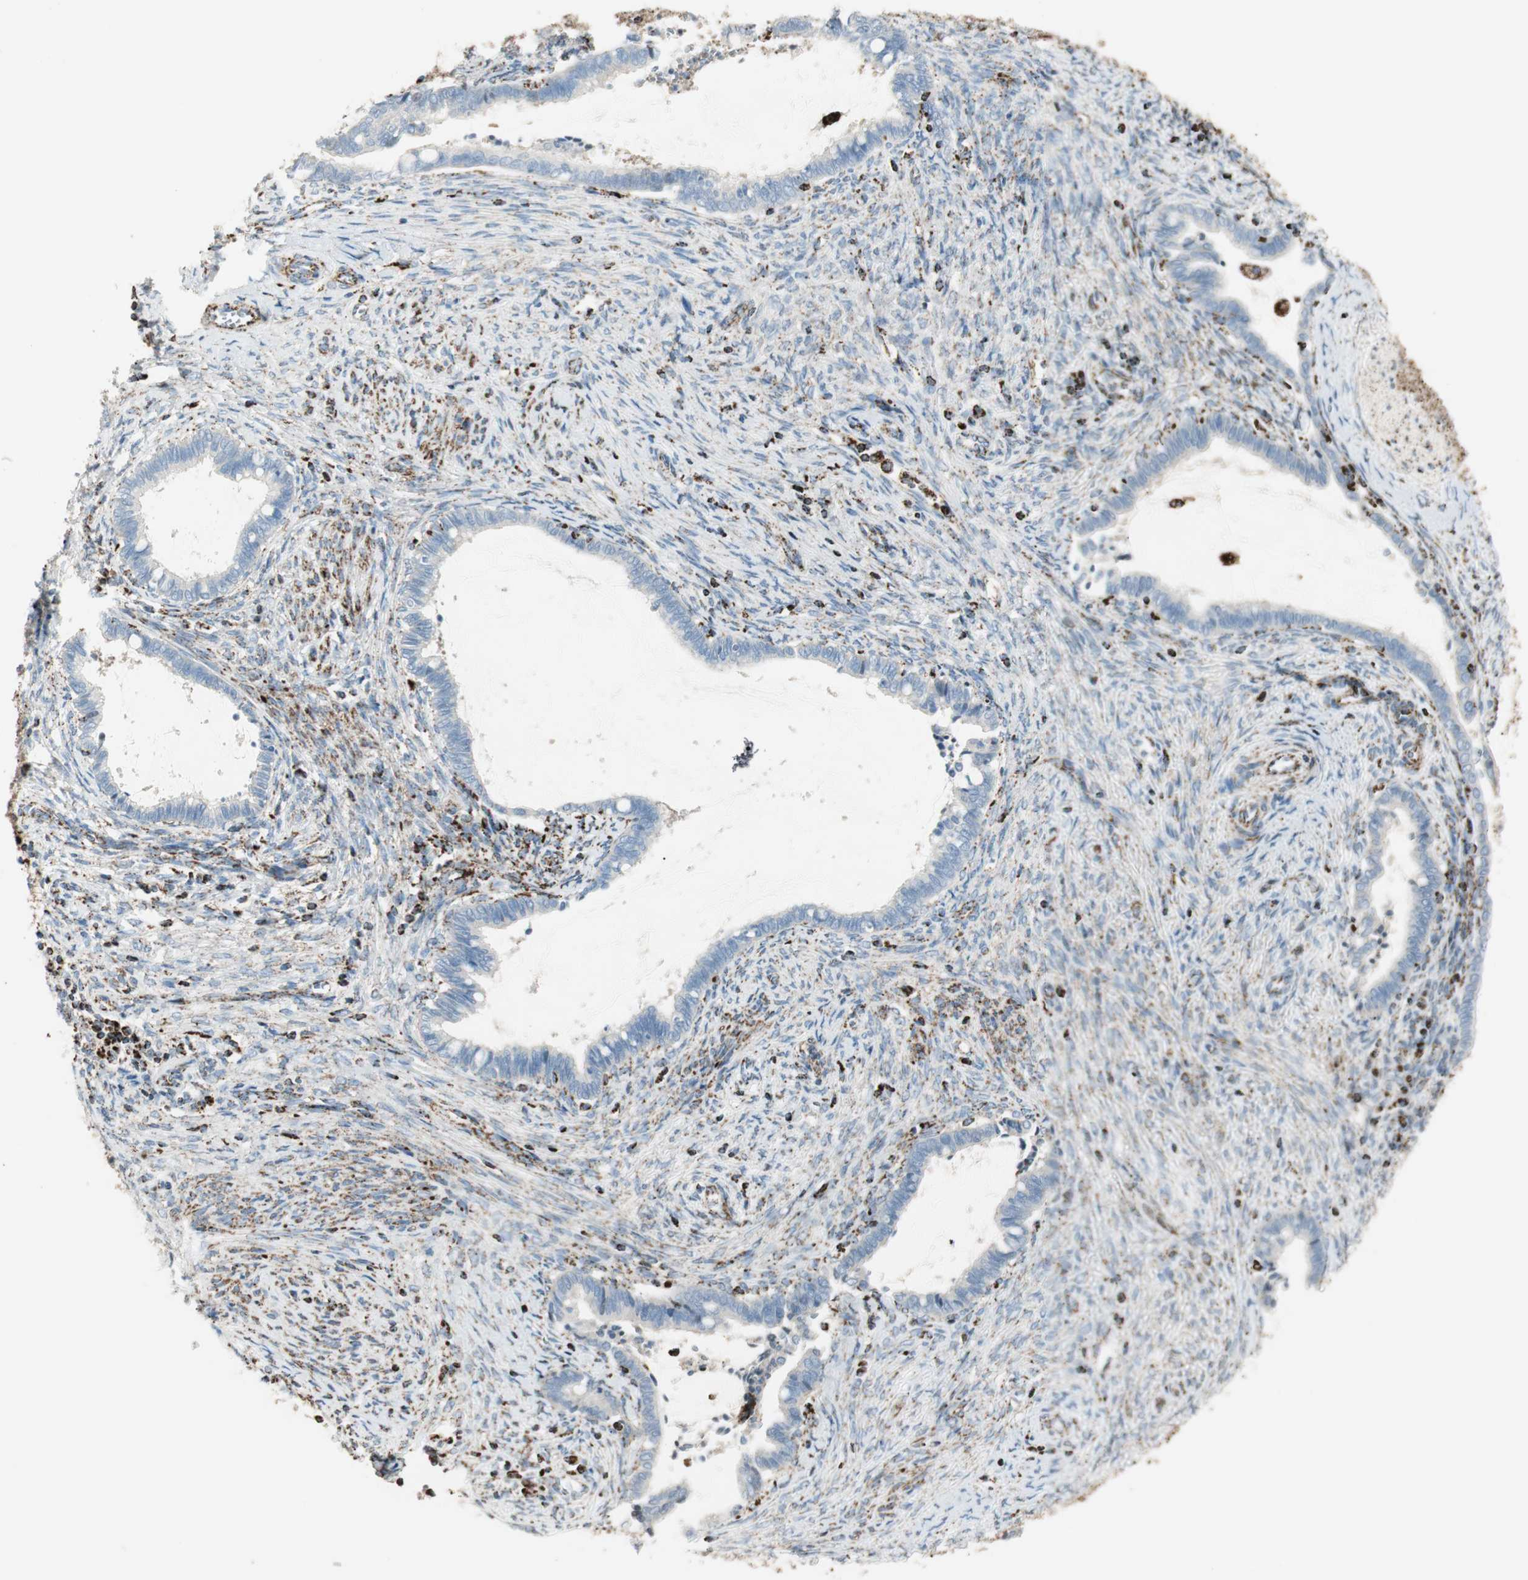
{"staining": {"intensity": "negative", "quantity": "none", "location": "none"}, "tissue": "cervical cancer", "cell_type": "Tumor cells", "image_type": "cancer", "snomed": [{"axis": "morphology", "description": "Adenocarcinoma, NOS"}, {"axis": "topography", "description": "Cervix"}], "caption": "Cervical cancer (adenocarcinoma) stained for a protein using IHC exhibits no positivity tumor cells.", "gene": "ME2", "patient": {"sex": "female", "age": 44}}